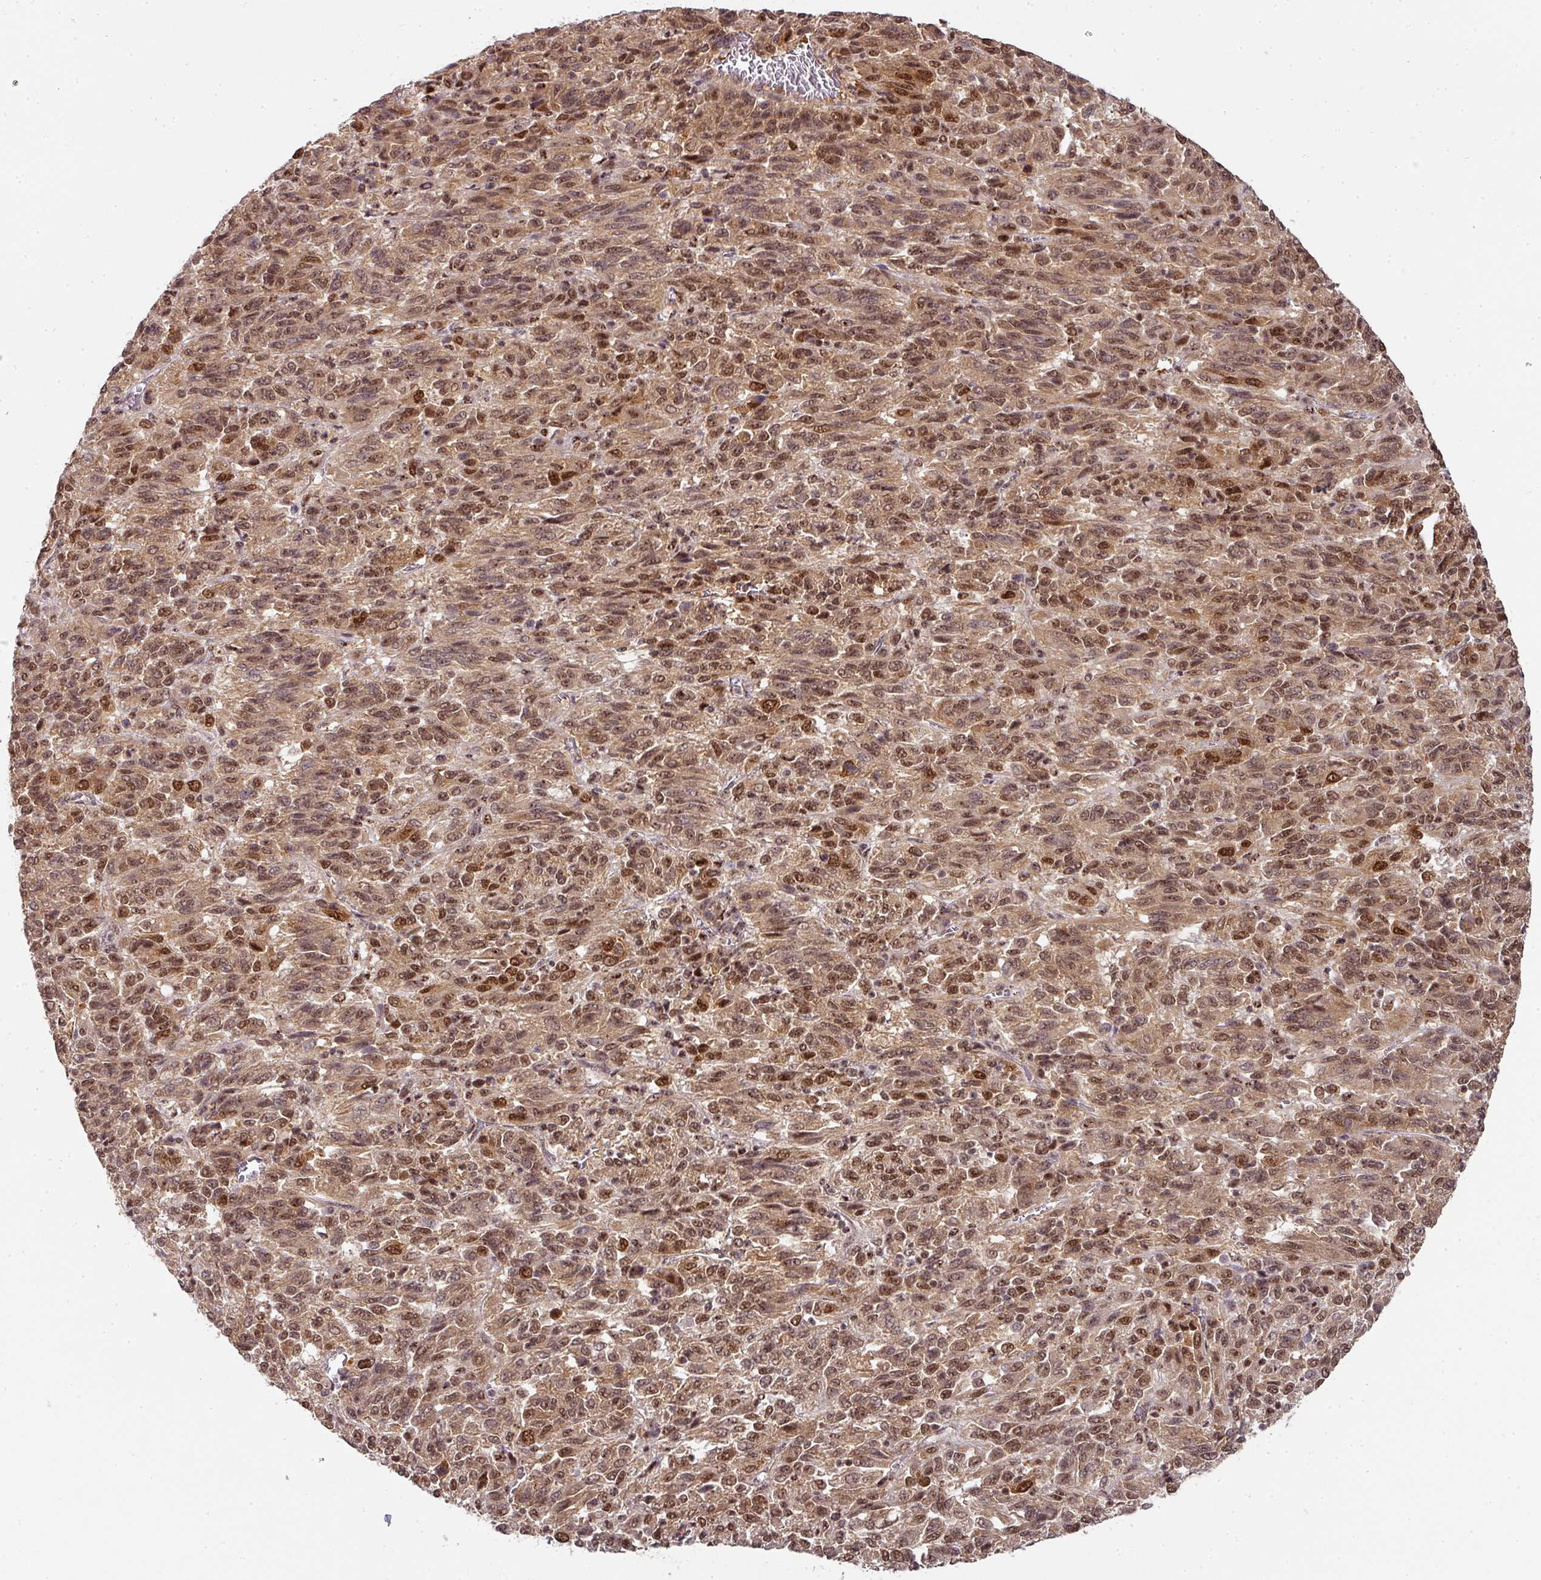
{"staining": {"intensity": "moderate", "quantity": ">75%", "location": "cytoplasmic/membranous,nuclear"}, "tissue": "melanoma", "cell_type": "Tumor cells", "image_type": "cancer", "snomed": [{"axis": "morphology", "description": "Malignant melanoma, Metastatic site"}, {"axis": "topography", "description": "Lung"}], "caption": "IHC of human malignant melanoma (metastatic site) shows medium levels of moderate cytoplasmic/membranous and nuclear staining in approximately >75% of tumor cells.", "gene": "RANBP9", "patient": {"sex": "male", "age": 64}}